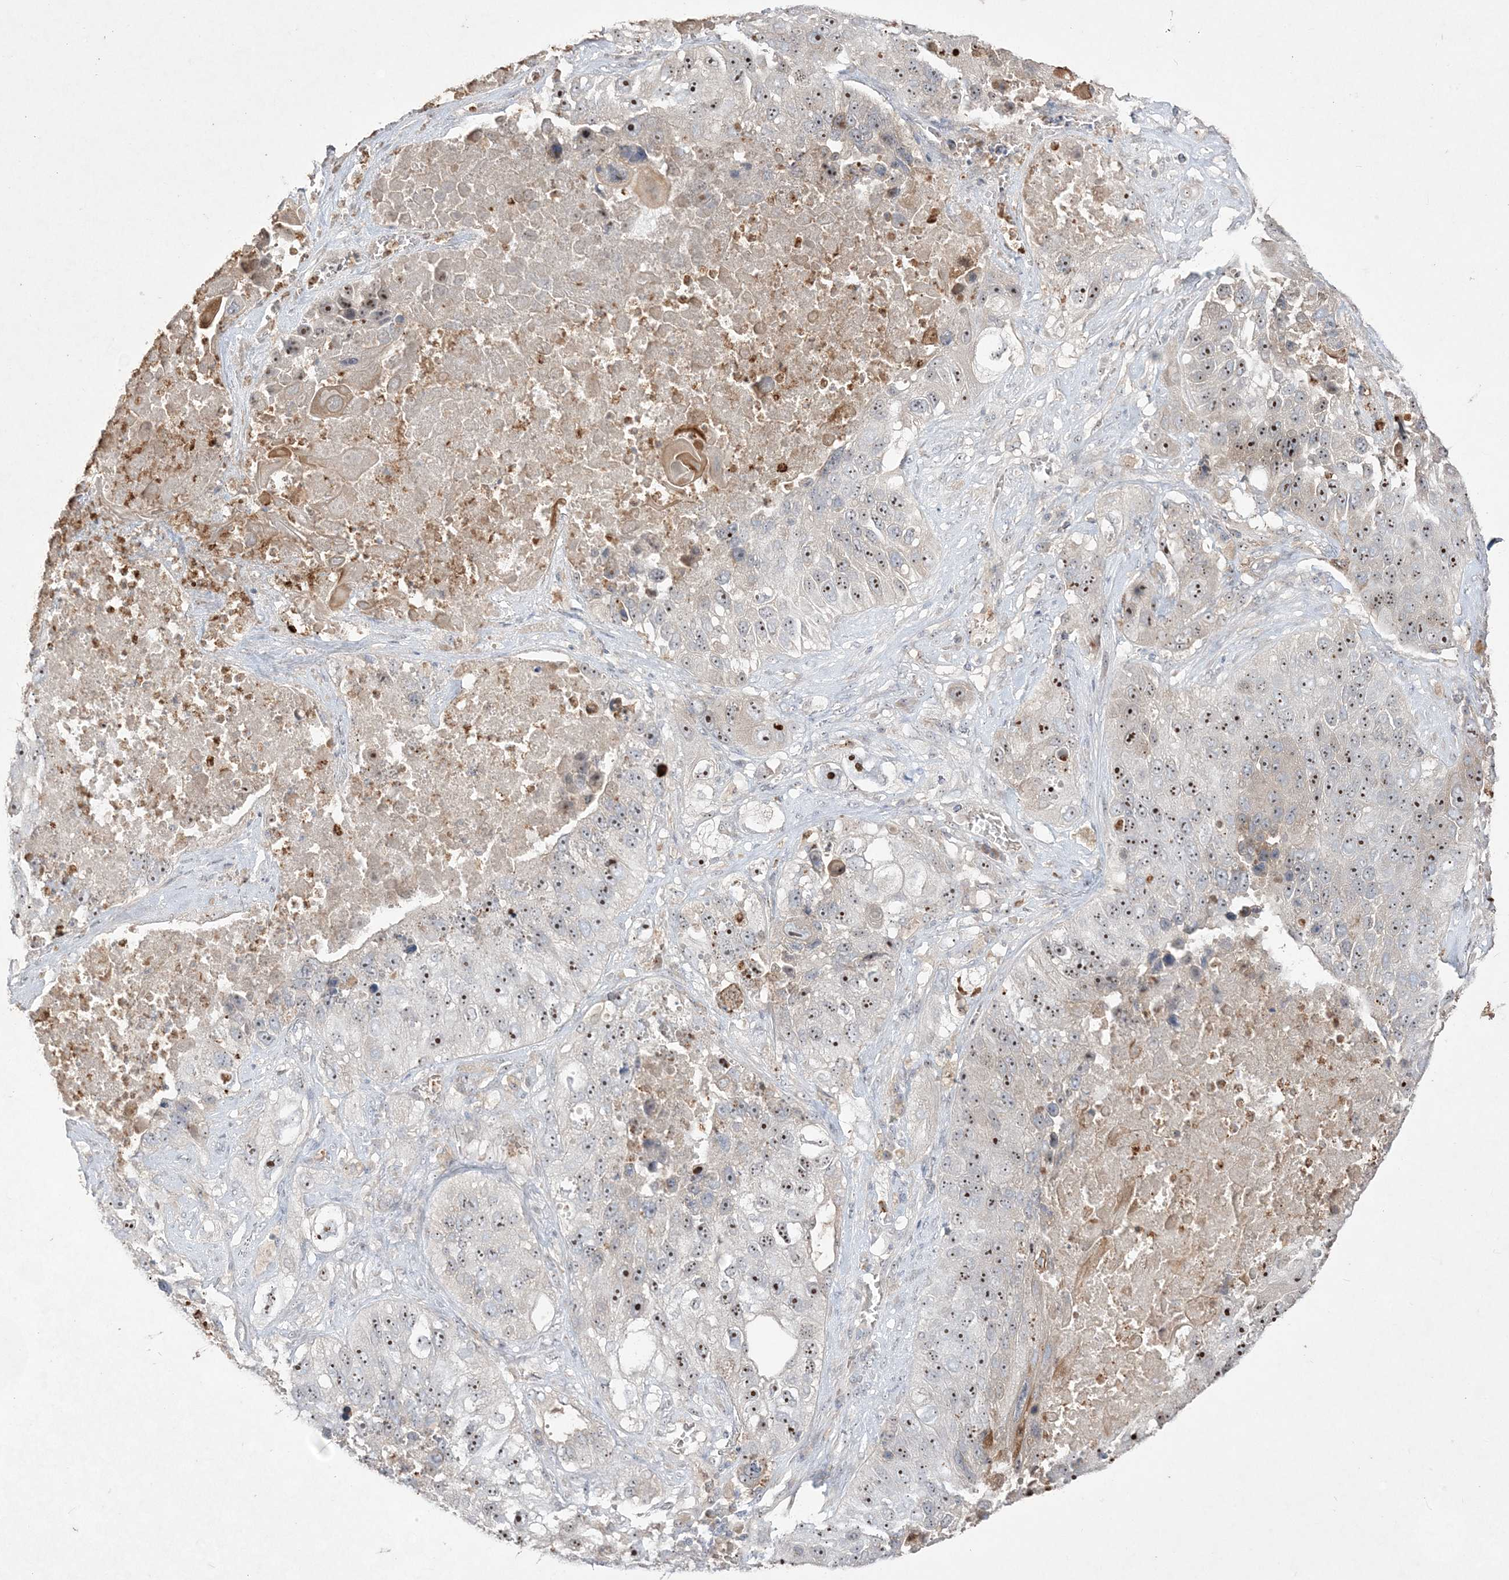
{"staining": {"intensity": "strong", "quantity": "25%-75%", "location": "nuclear"}, "tissue": "lung cancer", "cell_type": "Tumor cells", "image_type": "cancer", "snomed": [{"axis": "morphology", "description": "Squamous cell carcinoma, NOS"}, {"axis": "topography", "description": "Lung"}], "caption": "A brown stain shows strong nuclear positivity of a protein in human squamous cell carcinoma (lung) tumor cells. The staining was performed using DAB (3,3'-diaminobenzidine) to visualize the protein expression in brown, while the nuclei were stained in blue with hematoxylin (Magnification: 20x).", "gene": "NOP16", "patient": {"sex": "male", "age": 61}}